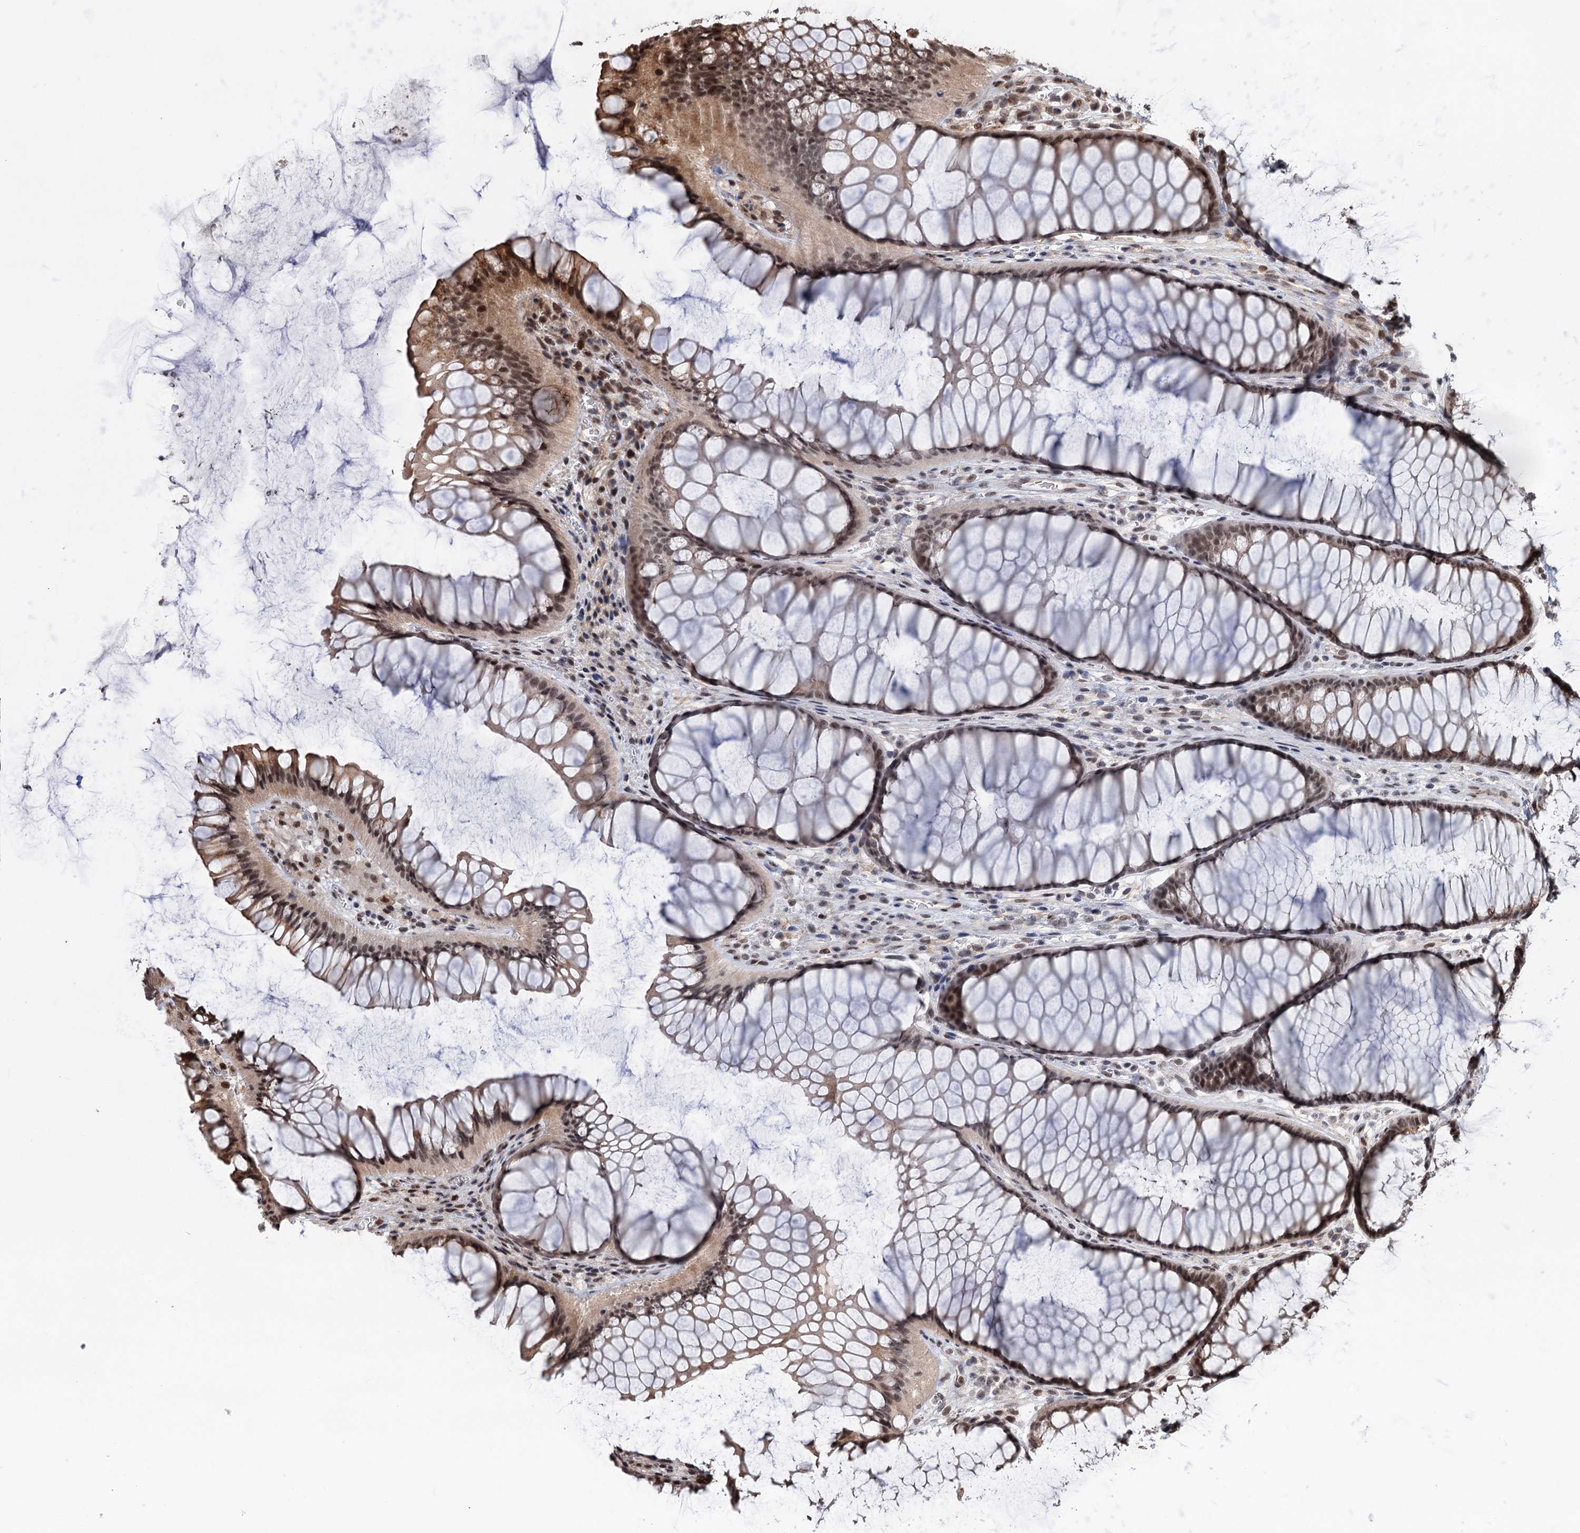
{"staining": {"intensity": "moderate", "quantity": ">75%", "location": "cytoplasmic/membranous,nuclear"}, "tissue": "colon", "cell_type": "Endothelial cells", "image_type": "normal", "snomed": [{"axis": "morphology", "description": "Normal tissue, NOS"}, {"axis": "topography", "description": "Colon"}], "caption": "Immunohistochemistry (IHC) image of normal human colon stained for a protein (brown), which shows medium levels of moderate cytoplasmic/membranous,nuclear positivity in approximately >75% of endothelial cells.", "gene": "MAML1", "patient": {"sex": "female", "age": 82}}